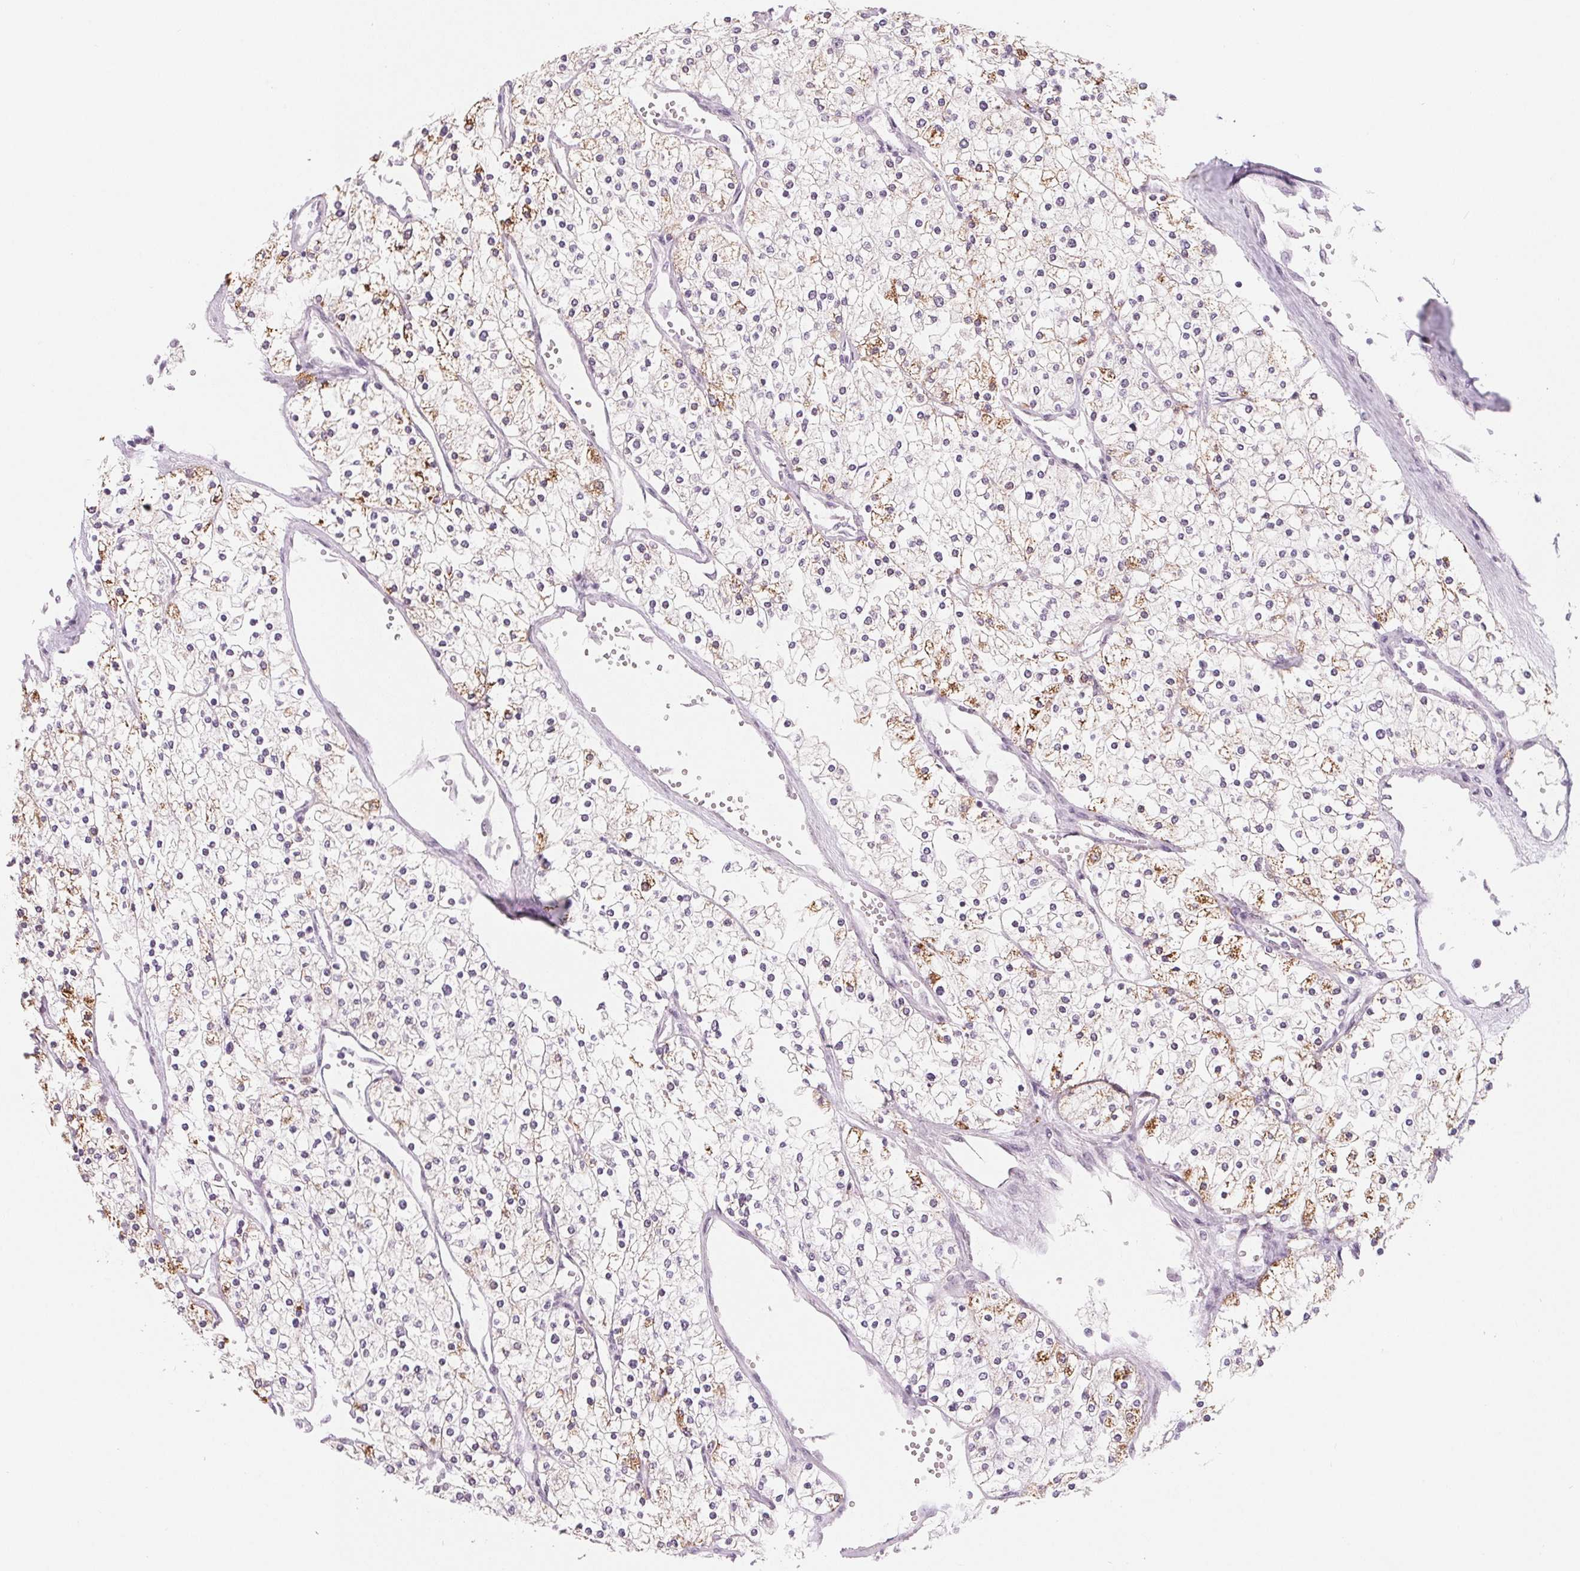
{"staining": {"intensity": "moderate", "quantity": "<25%", "location": "cytoplasmic/membranous"}, "tissue": "renal cancer", "cell_type": "Tumor cells", "image_type": "cancer", "snomed": [{"axis": "morphology", "description": "Adenocarcinoma, NOS"}, {"axis": "topography", "description": "Kidney"}], "caption": "Immunohistochemical staining of adenocarcinoma (renal) exhibits low levels of moderate cytoplasmic/membranous positivity in about <25% of tumor cells.", "gene": "CFC1", "patient": {"sex": "male", "age": 80}}